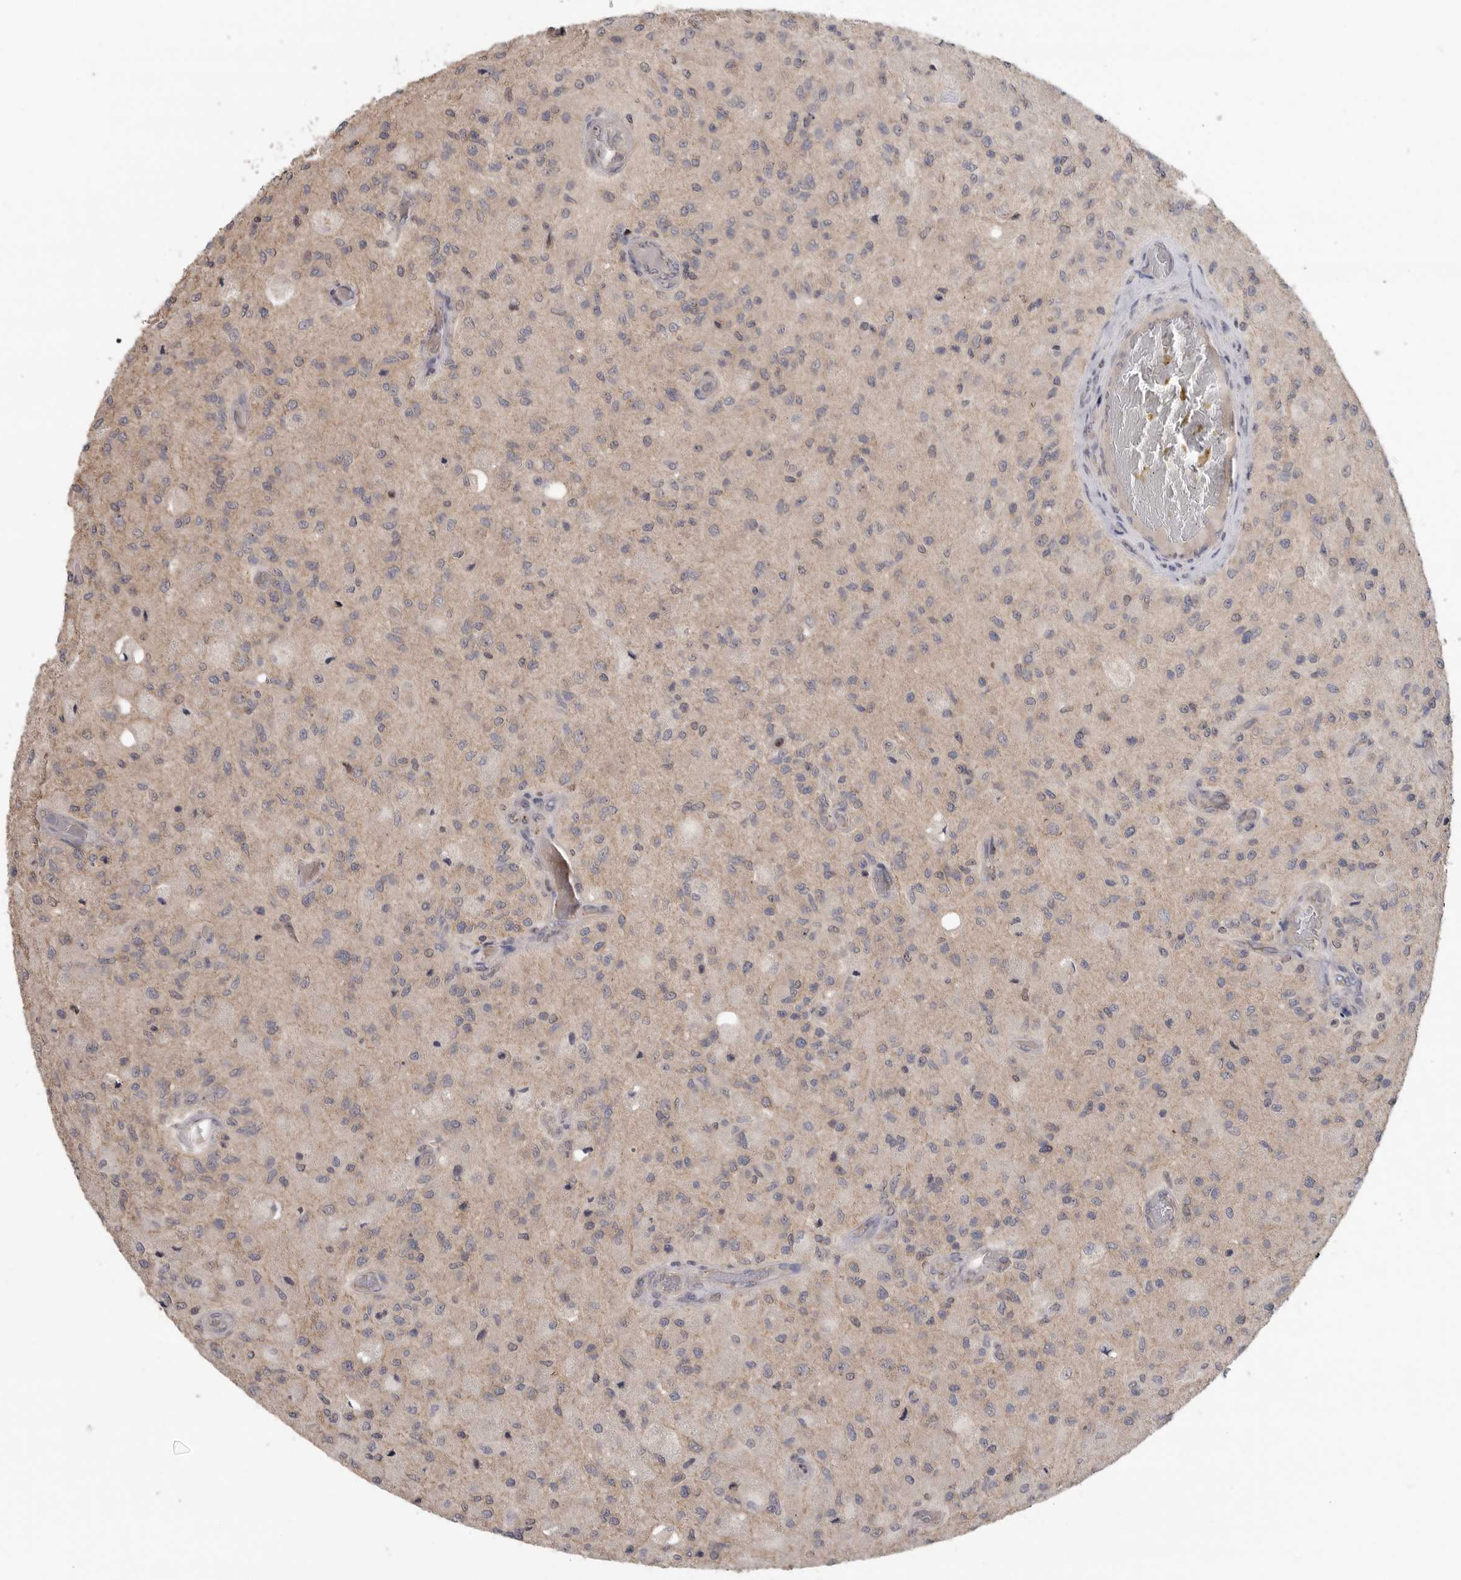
{"staining": {"intensity": "weak", "quantity": "<25%", "location": "cytoplasmic/membranous"}, "tissue": "glioma", "cell_type": "Tumor cells", "image_type": "cancer", "snomed": [{"axis": "morphology", "description": "Normal tissue, NOS"}, {"axis": "morphology", "description": "Glioma, malignant, High grade"}, {"axis": "topography", "description": "Cerebral cortex"}], "caption": "This is an immunohistochemistry photomicrograph of human glioma. There is no positivity in tumor cells.", "gene": "KLK5", "patient": {"sex": "male", "age": 77}}